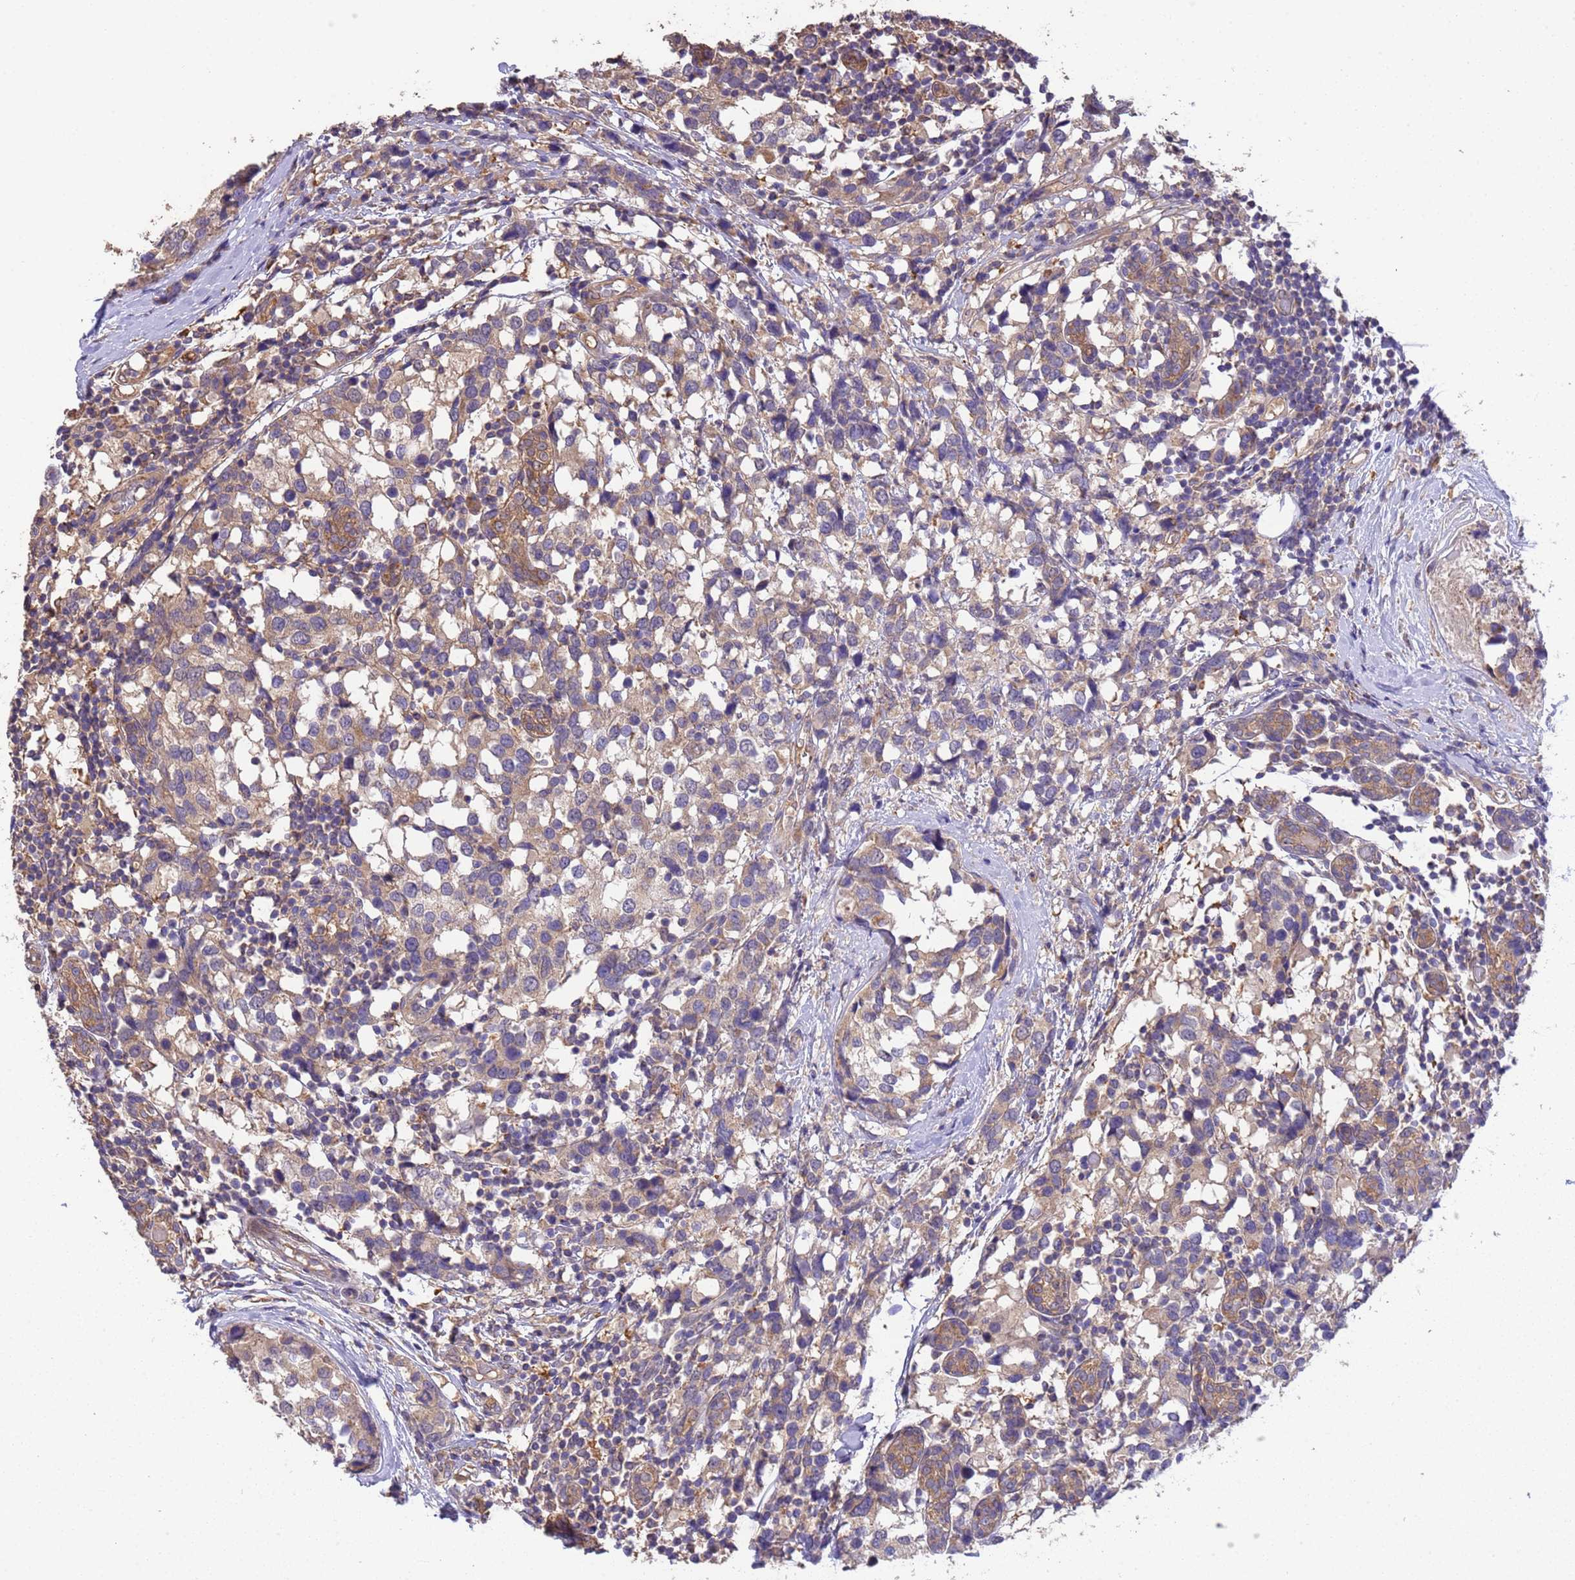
{"staining": {"intensity": "weak", "quantity": ">75%", "location": "cytoplasmic/membranous"}, "tissue": "breast cancer", "cell_type": "Tumor cells", "image_type": "cancer", "snomed": [{"axis": "morphology", "description": "Lobular carcinoma"}, {"axis": "topography", "description": "Breast"}], "caption": "Breast cancer tissue reveals weak cytoplasmic/membranous expression in approximately >75% of tumor cells, visualized by immunohistochemistry.", "gene": "NPHP1", "patient": {"sex": "female", "age": 59}}